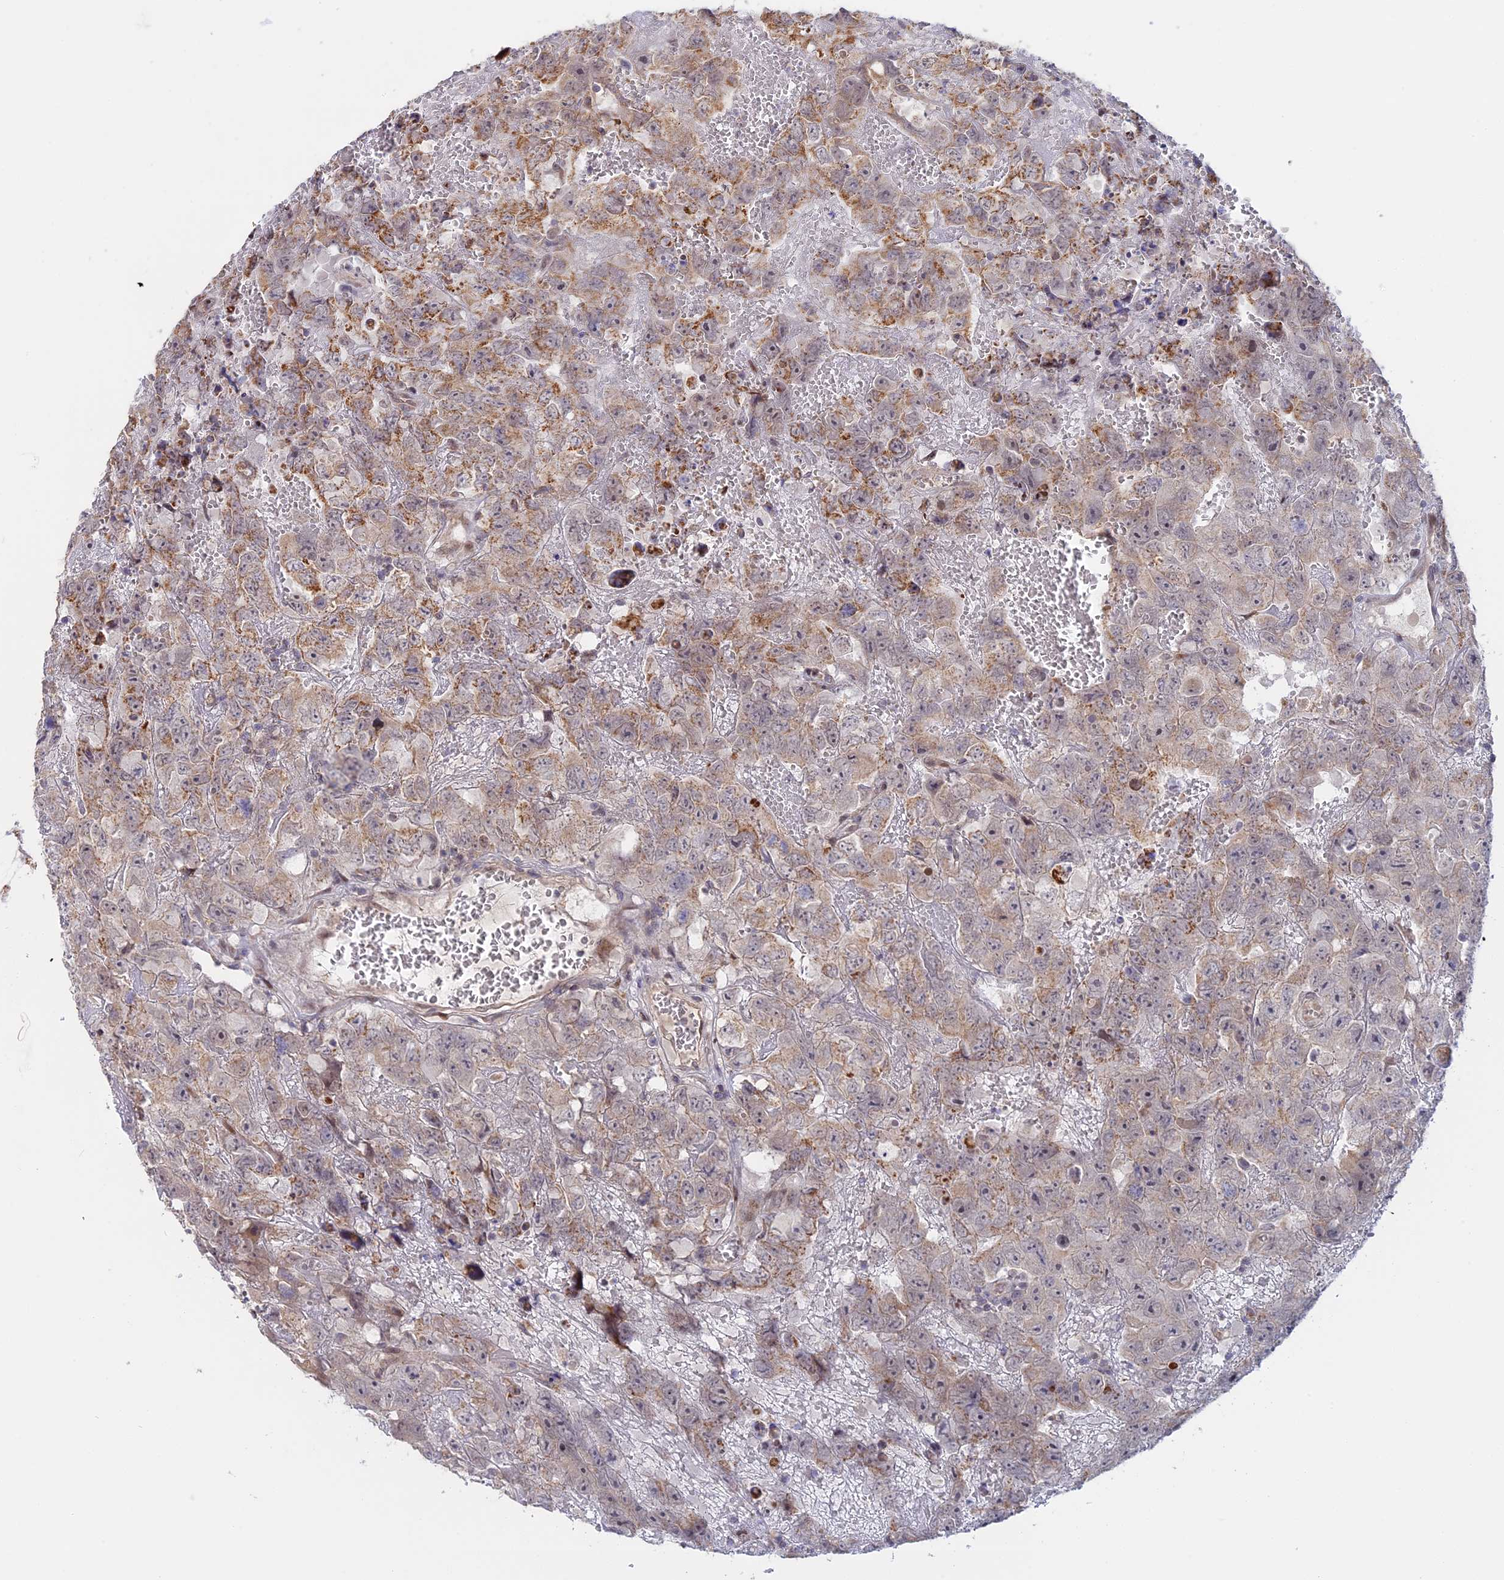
{"staining": {"intensity": "moderate", "quantity": "25%-75%", "location": "cytoplasmic/membranous"}, "tissue": "testis cancer", "cell_type": "Tumor cells", "image_type": "cancer", "snomed": [{"axis": "morphology", "description": "Carcinoma, Embryonal, NOS"}, {"axis": "topography", "description": "Testis"}], "caption": "Embryonal carcinoma (testis) stained with a protein marker exhibits moderate staining in tumor cells.", "gene": "GSKIP", "patient": {"sex": "male", "age": 45}}